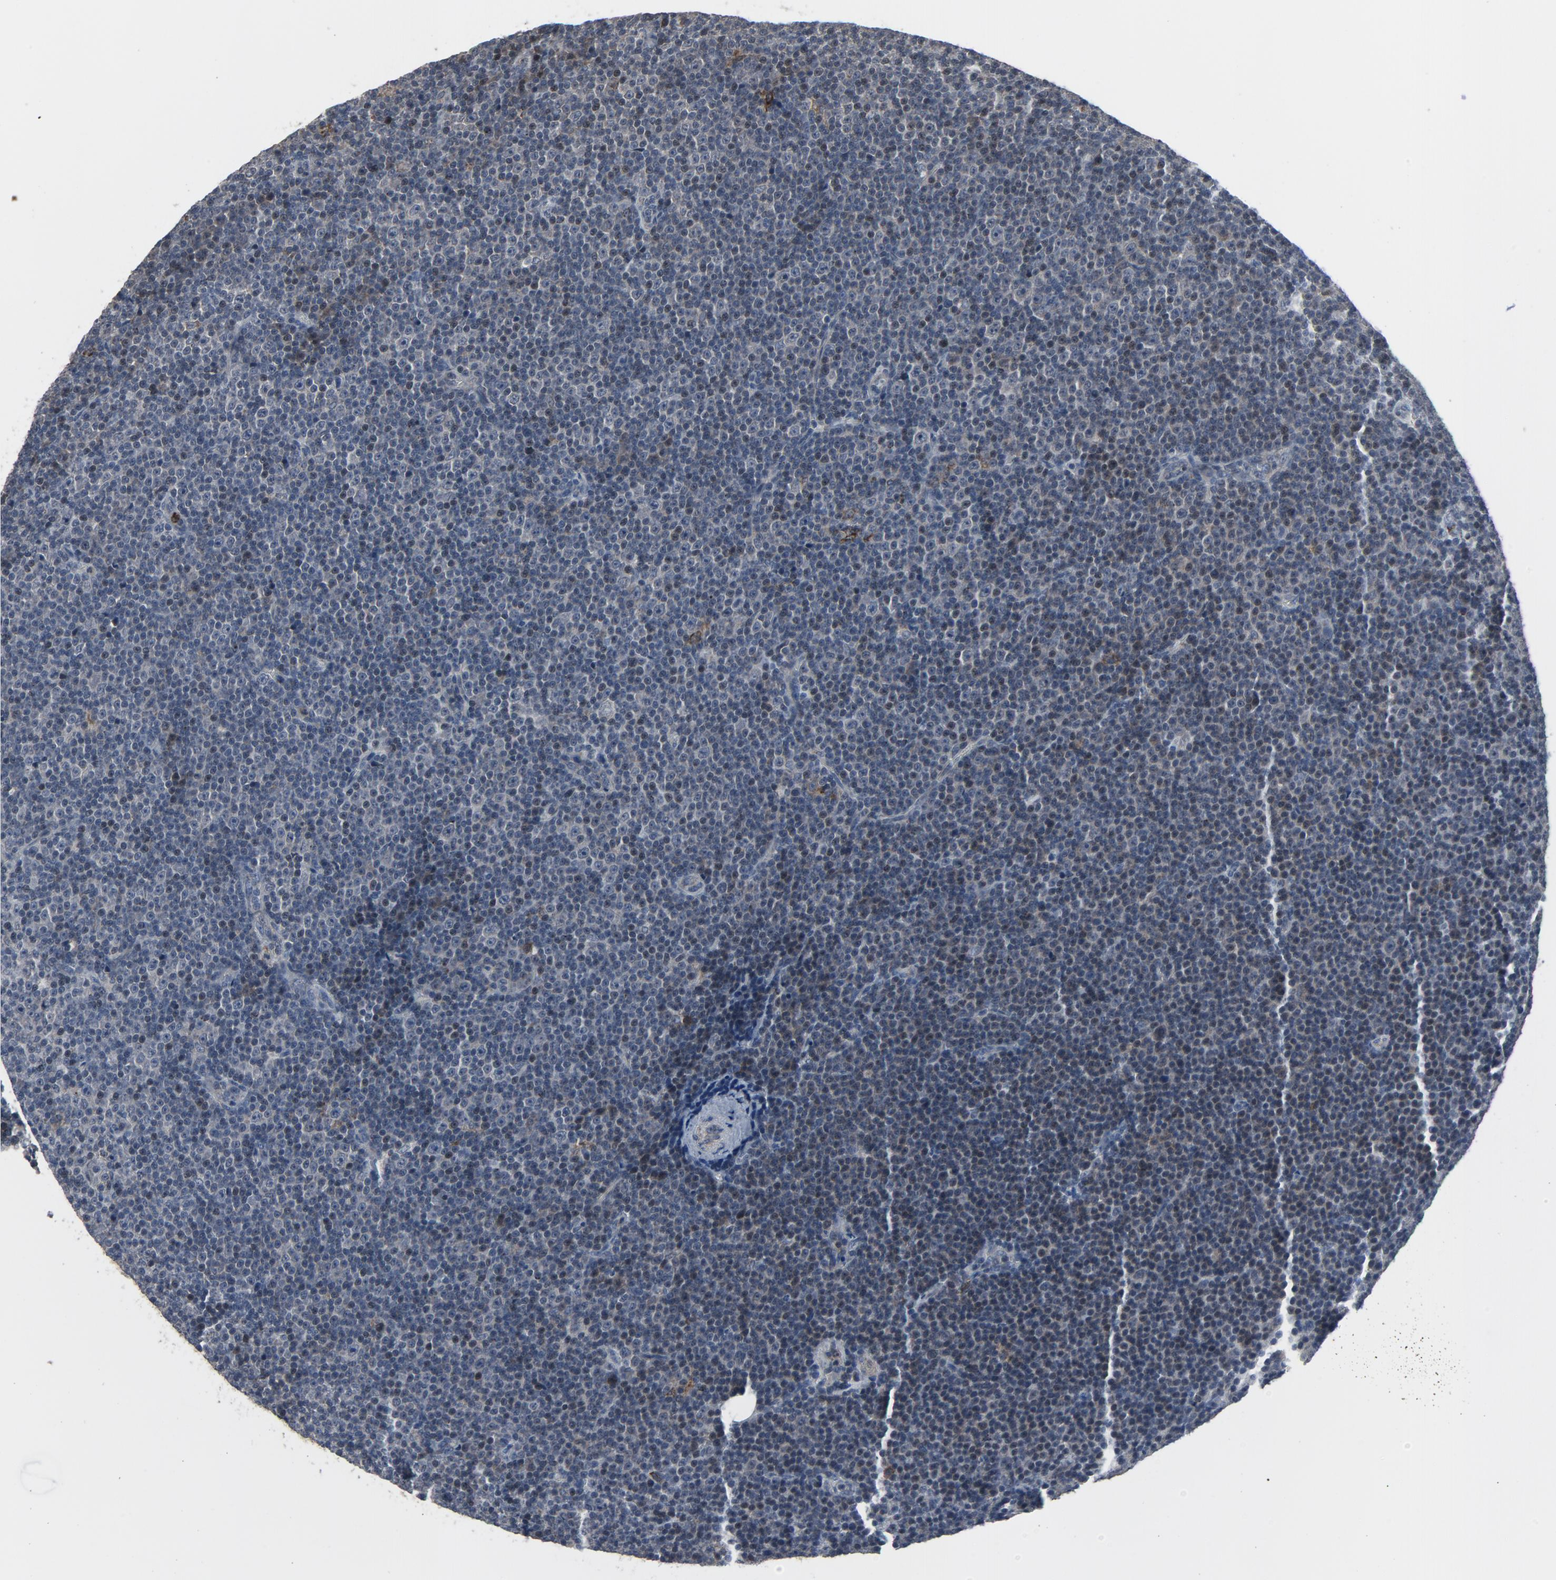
{"staining": {"intensity": "negative", "quantity": "none", "location": "none"}, "tissue": "lymphoma", "cell_type": "Tumor cells", "image_type": "cancer", "snomed": [{"axis": "morphology", "description": "Malignant lymphoma, non-Hodgkin's type, Low grade"}, {"axis": "topography", "description": "Lymph node"}], "caption": "Immunohistochemical staining of lymphoma demonstrates no significant expression in tumor cells.", "gene": "PDZD4", "patient": {"sex": "female", "age": 67}}